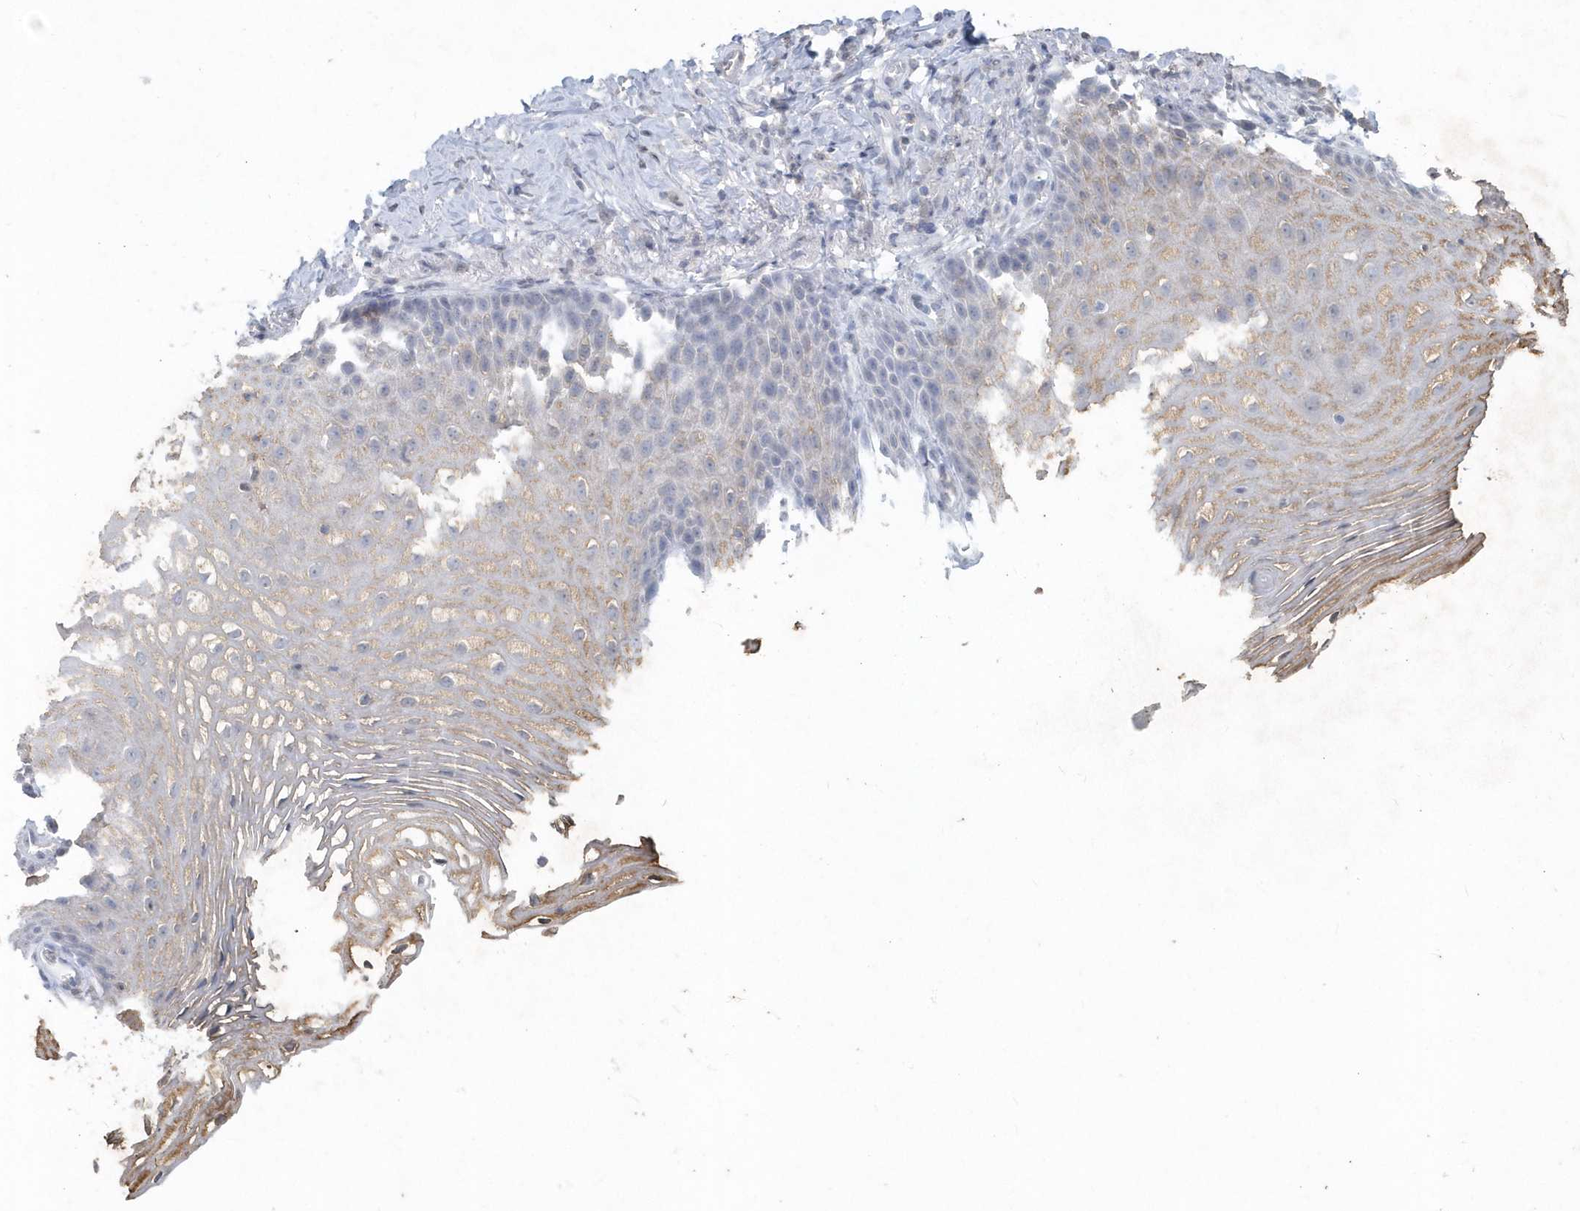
{"staining": {"intensity": "weak", "quantity": "25%-75%", "location": "cytoplasmic/membranous"}, "tissue": "vagina", "cell_type": "Squamous epithelial cells", "image_type": "normal", "snomed": [{"axis": "morphology", "description": "Normal tissue, NOS"}, {"axis": "topography", "description": "Vagina"}], "caption": "Immunohistochemical staining of benign vagina displays low levels of weak cytoplasmic/membranous staining in about 25%-75% of squamous epithelial cells. Using DAB (brown) and hematoxylin (blue) stains, captured at high magnification using brightfield microscopy.", "gene": "PDCD1", "patient": {"sex": "female", "age": 60}}